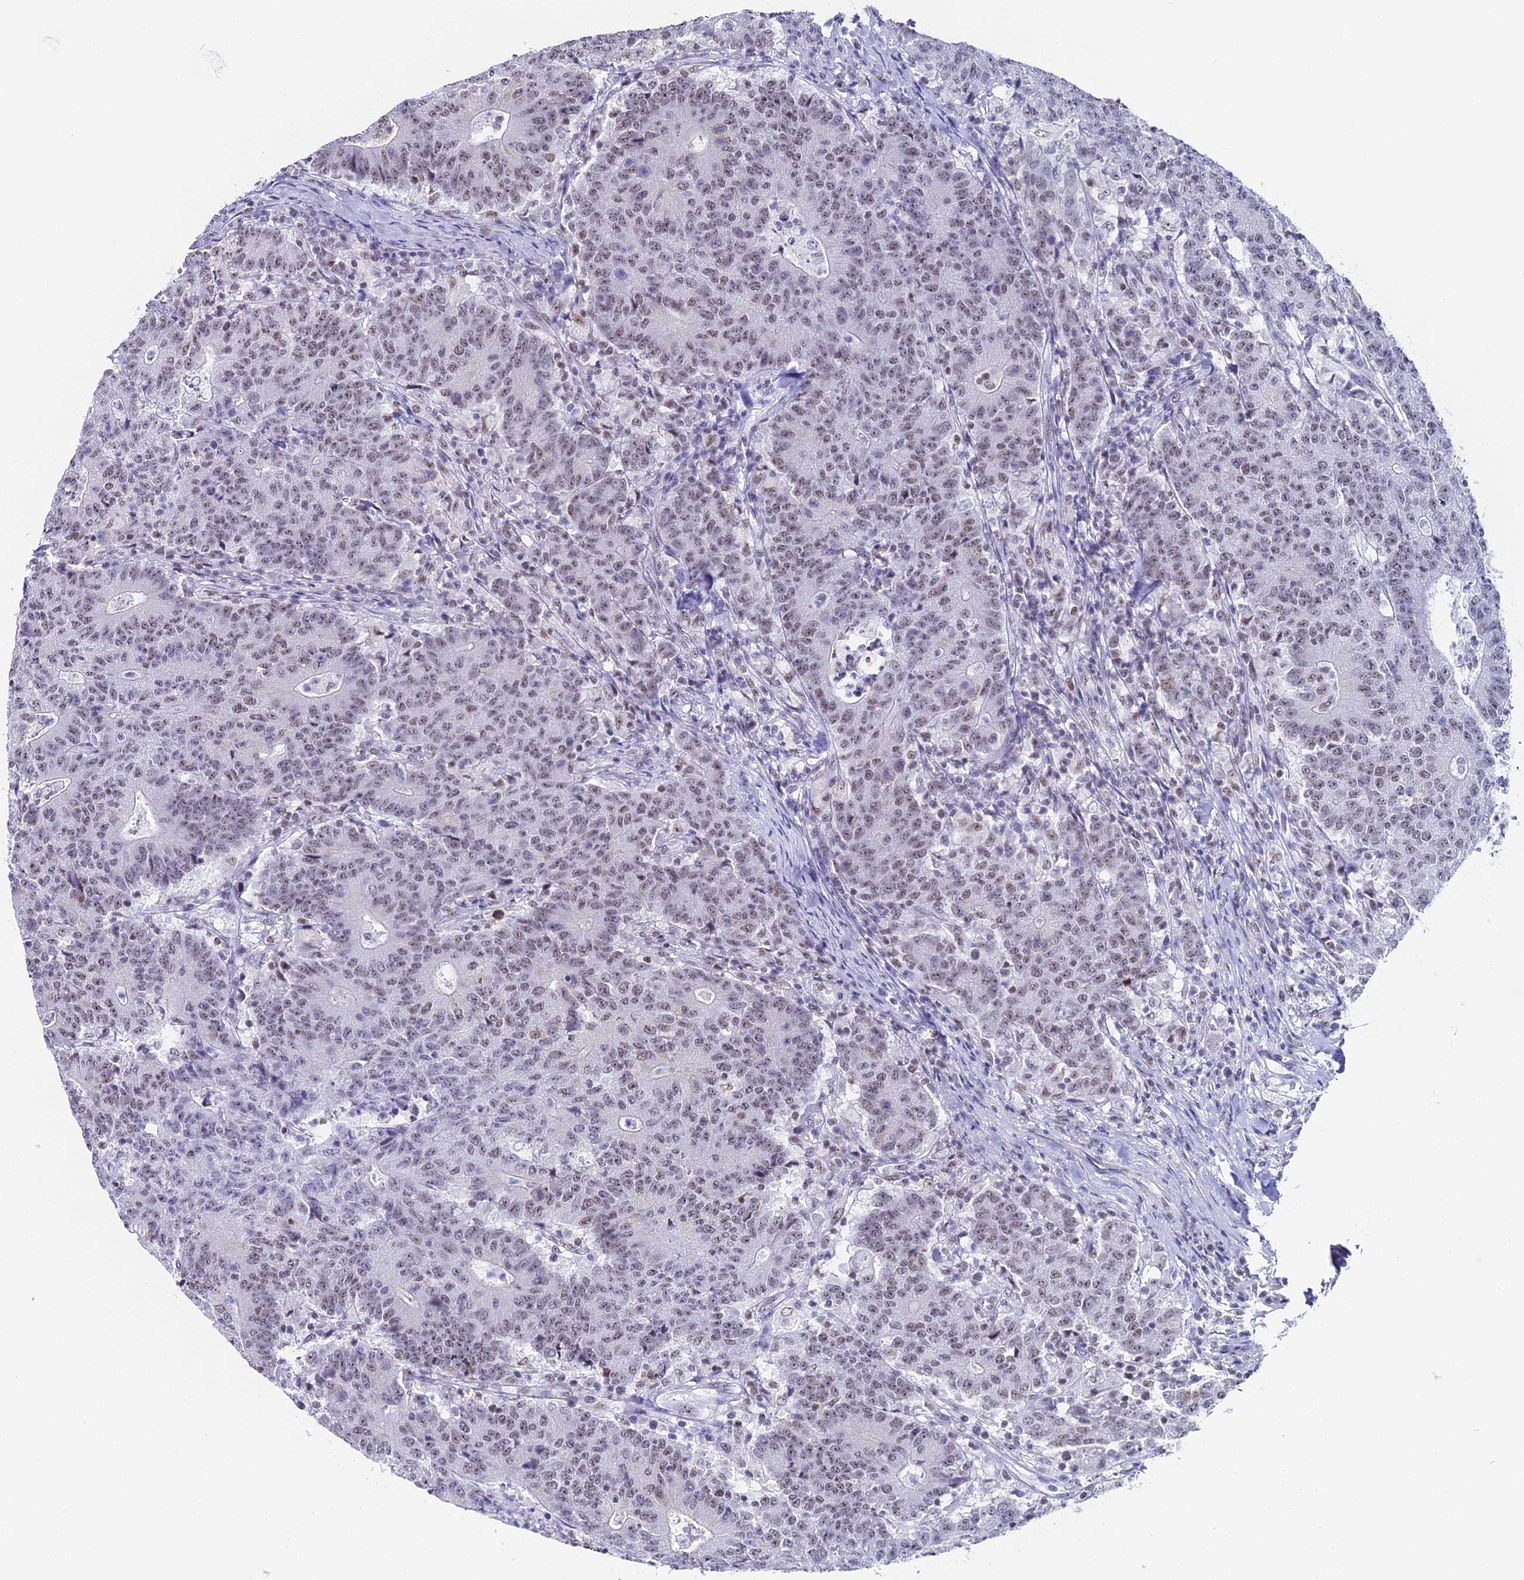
{"staining": {"intensity": "weak", "quantity": ">75%", "location": "nuclear"}, "tissue": "colorectal cancer", "cell_type": "Tumor cells", "image_type": "cancer", "snomed": [{"axis": "morphology", "description": "Adenocarcinoma, NOS"}, {"axis": "topography", "description": "Colon"}], "caption": "Adenocarcinoma (colorectal) stained with DAB immunohistochemistry reveals low levels of weak nuclear expression in about >75% of tumor cells.", "gene": "CD2BP2", "patient": {"sex": "female", "age": 75}}